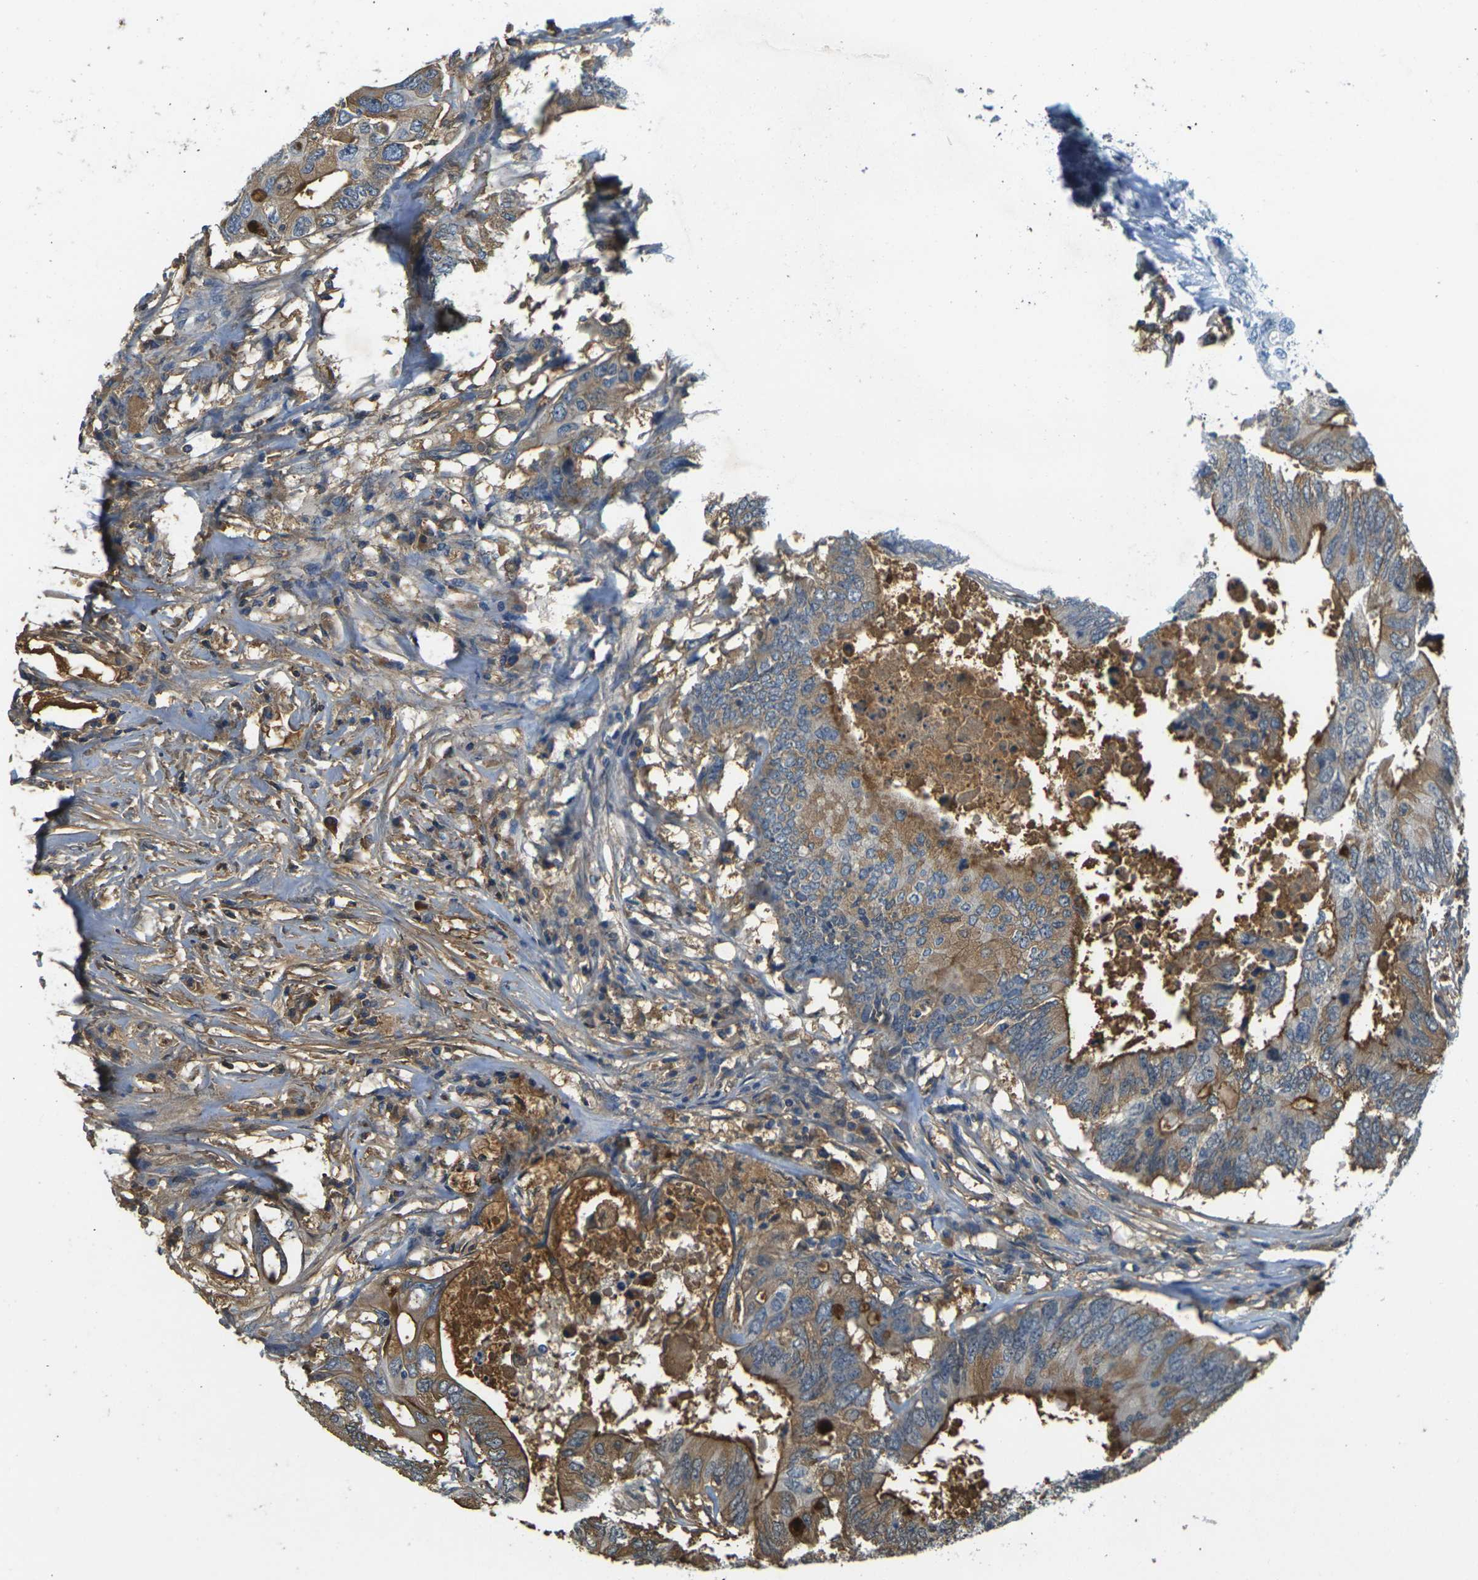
{"staining": {"intensity": "moderate", "quantity": "25%-75%", "location": "cytoplasmic/membranous"}, "tissue": "colorectal cancer", "cell_type": "Tumor cells", "image_type": "cancer", "snomed": [{"axis": "morphology", "description": "Adenocarcinoma, NOS"}, {"axis": "topography", "description": "Colon"}], "caption": "Immunohistochemical staining of colorectal cancer (adenocarcinoma) demonstrates medium levels of moderate cytoplasmic/membranous protein positivity in approximately 25%-75% of tumor cells.", "gene": "PLCD1", "patient": {"sex": "male", "age": 71}}